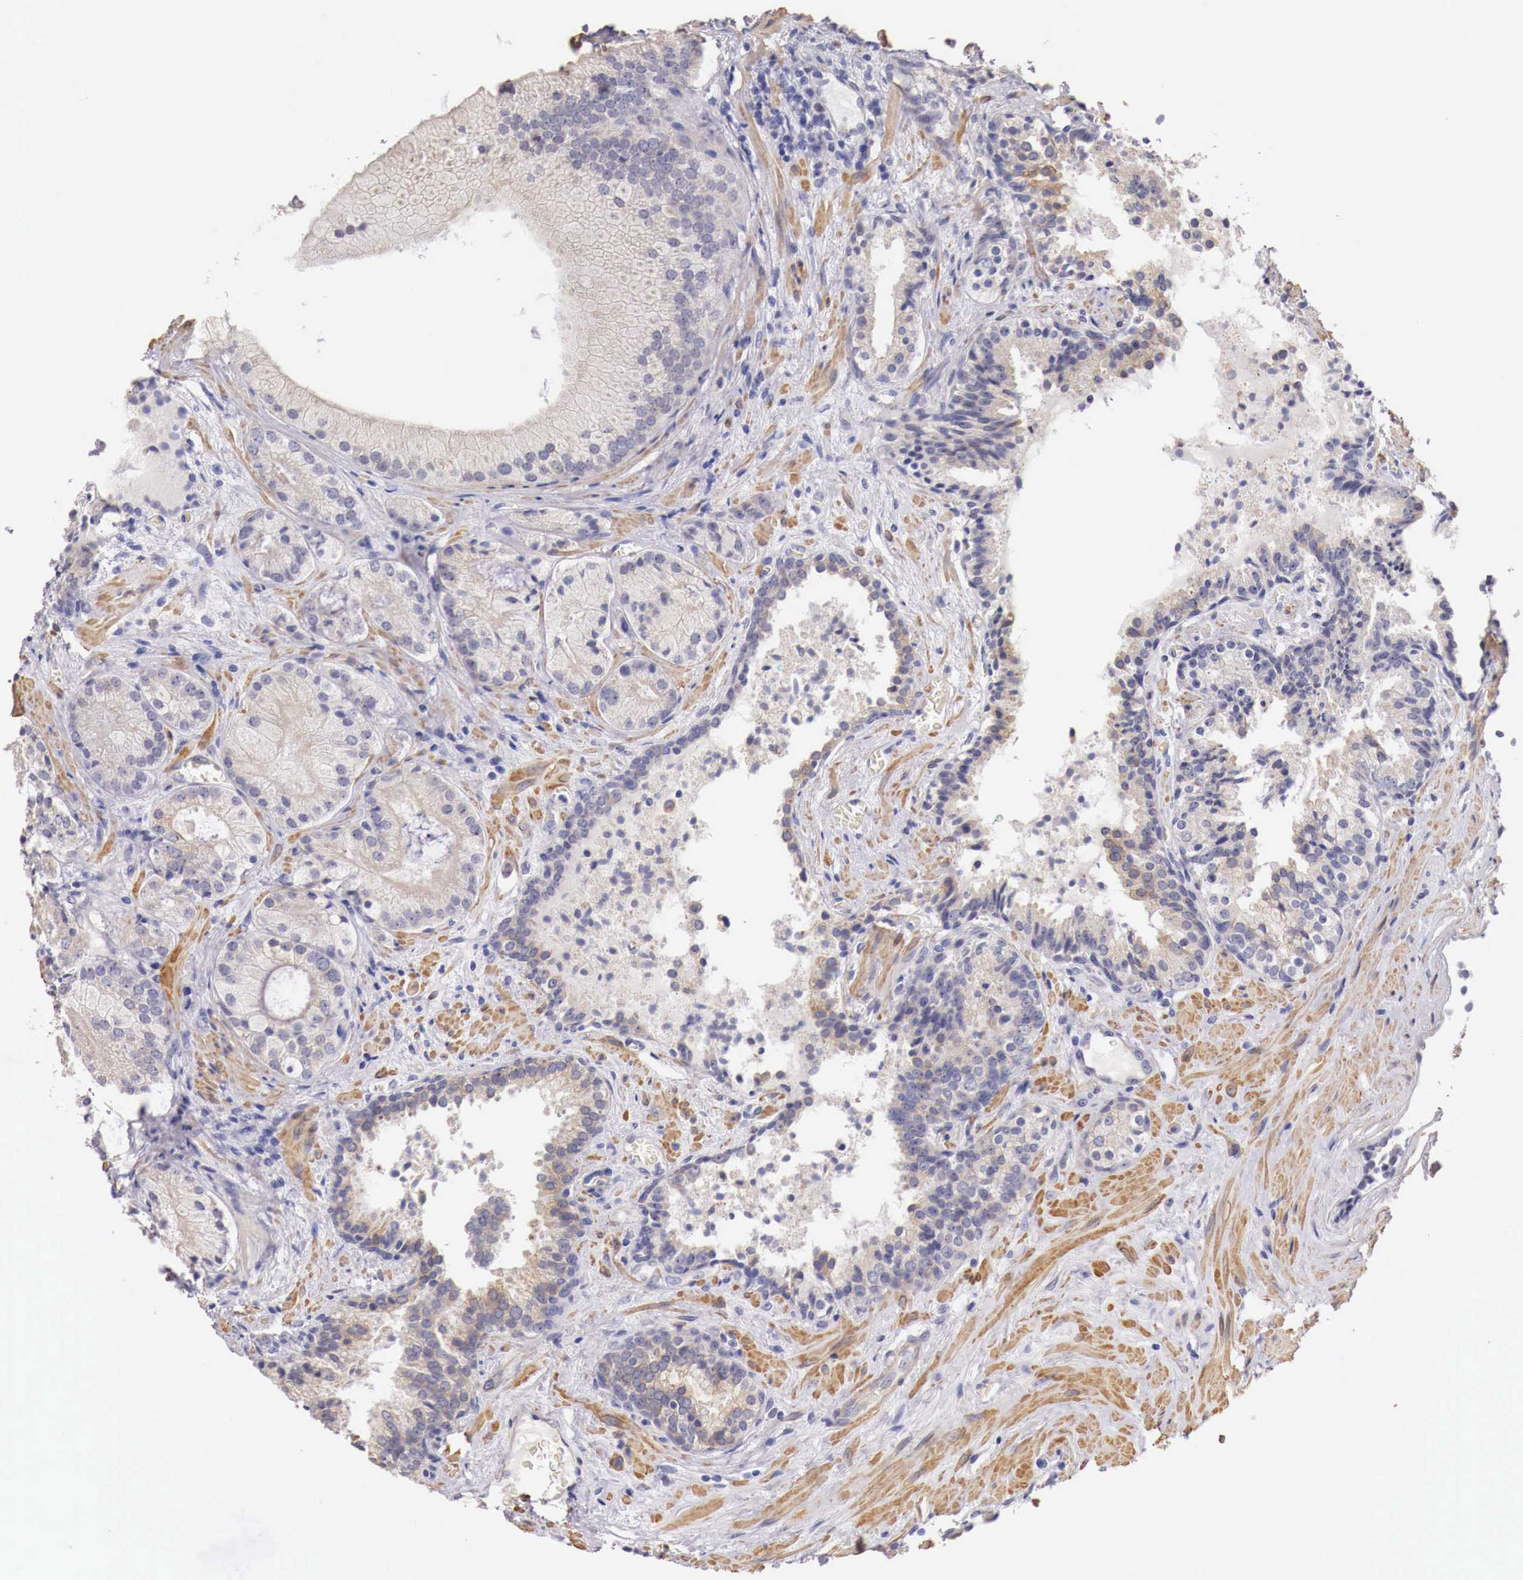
{"staining": {"intensity": "negative", "quantity": "none", "location": "none"}, "tissue": "prostate cancer", "cell_type": "Tumor cells", "image_type": "cancer", "snomed": [{"axis": "morphology", "description": "Adenocarcinoma, Medium grade"}, {"axis": "topography", "description": "Prostate"}], "caption": "High magnification brightfield microscopy of prostate cancer stained with DAB (3,3'-diaminobenzidine) (brown) and counterstained with hematoxylin (blue): tumor cells show no significant staining.", "gene": "ENOX2", "patient": {"sex": "male", "age": 70}}